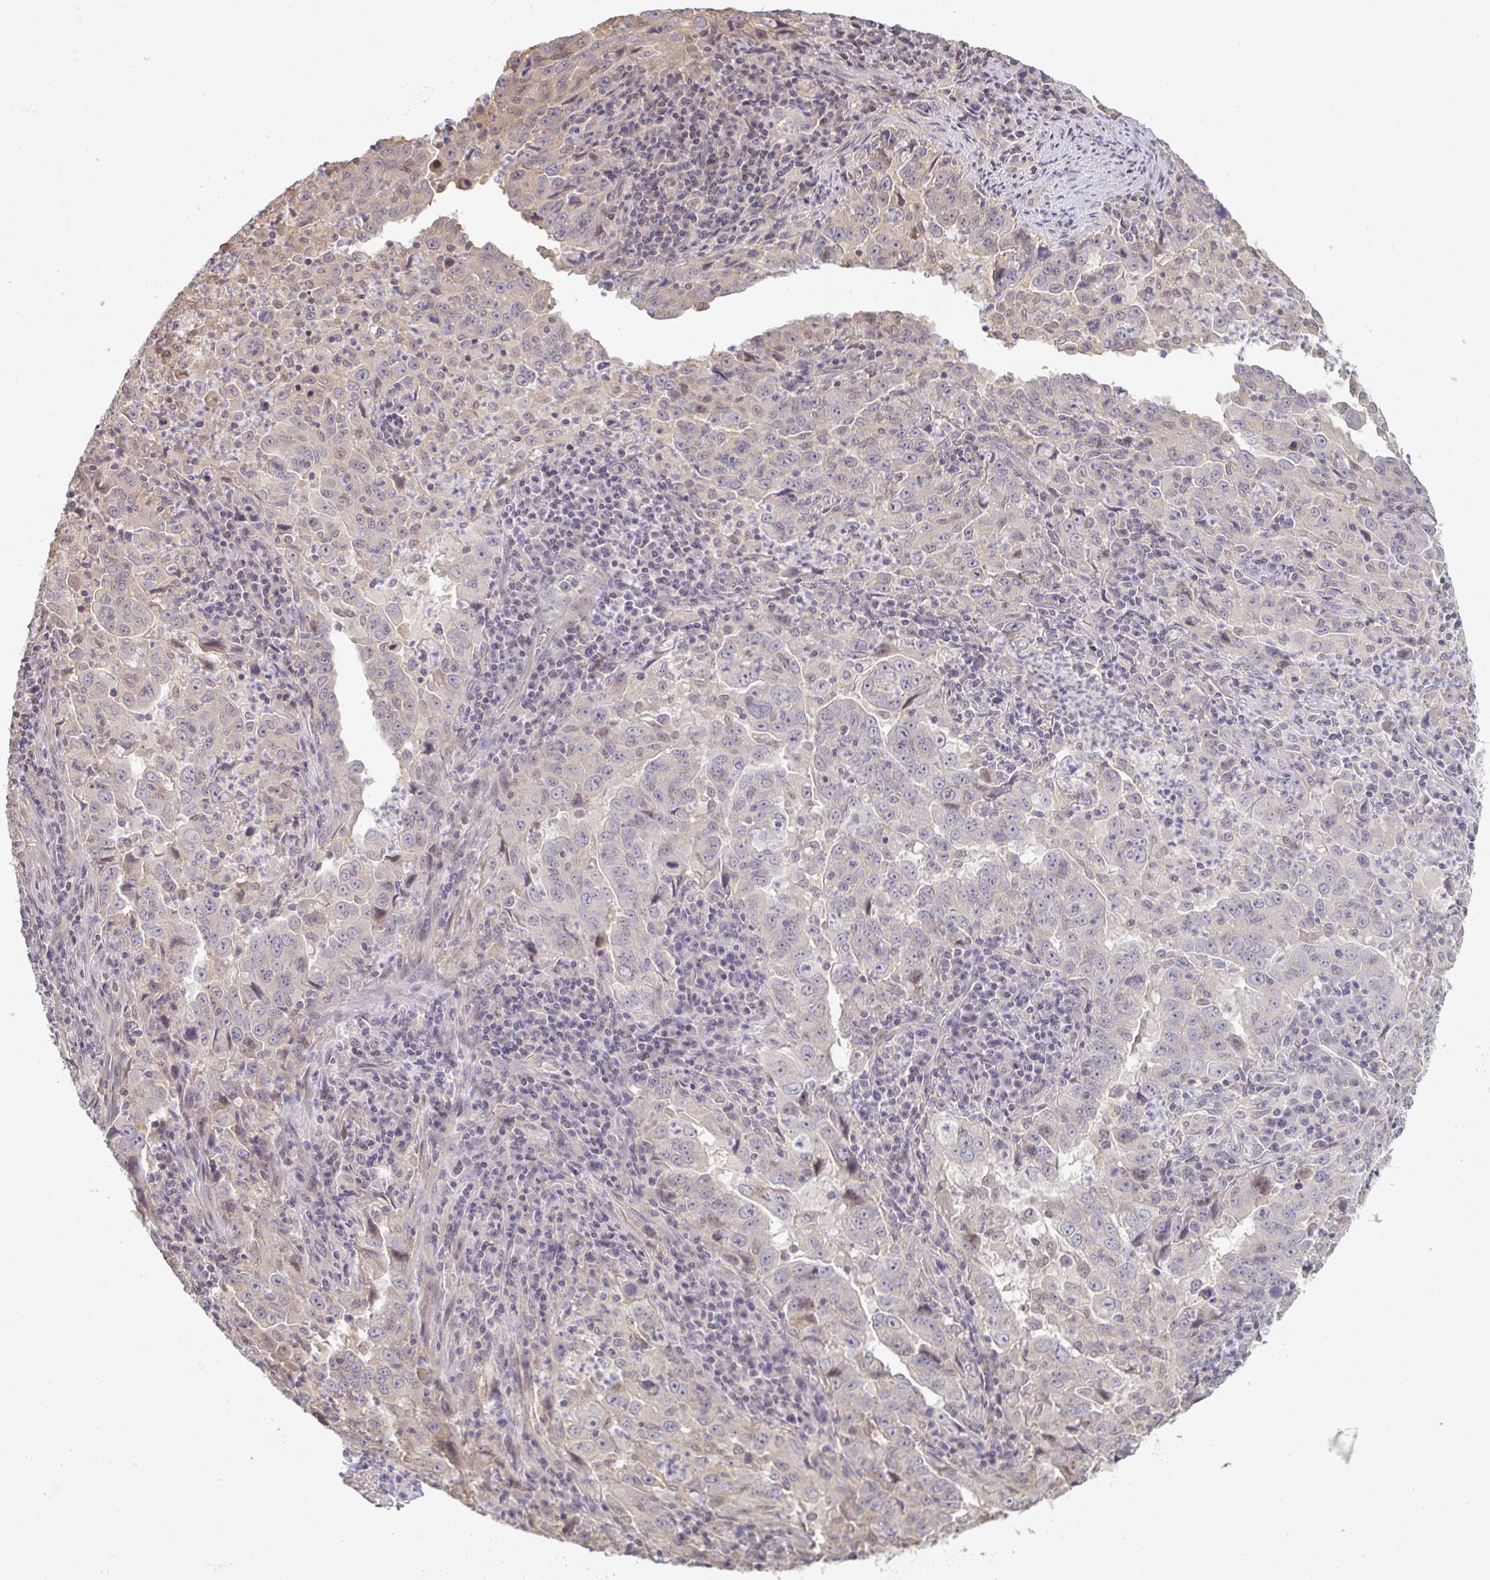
{"staining": {"intensity": "weak", "quantity": "<25%", "location": "cytoplasmic/membranous"}, "tissue": "lung cancer", "cell_type": "Tumor cells", "image_type": "cancer", "snomed": [{"axis": "morphology", "description": "Adenocarcinoma, NOS"}, {"axis": "topography", "description": "Lung"}], "caption": "Immunohistochemistry (IHC) image of lung cancer stained for a protein (brown), which displays no staining in tumor cells.", "gene": "GSDMB", "patient": {"sex": "male", "age": 67}}